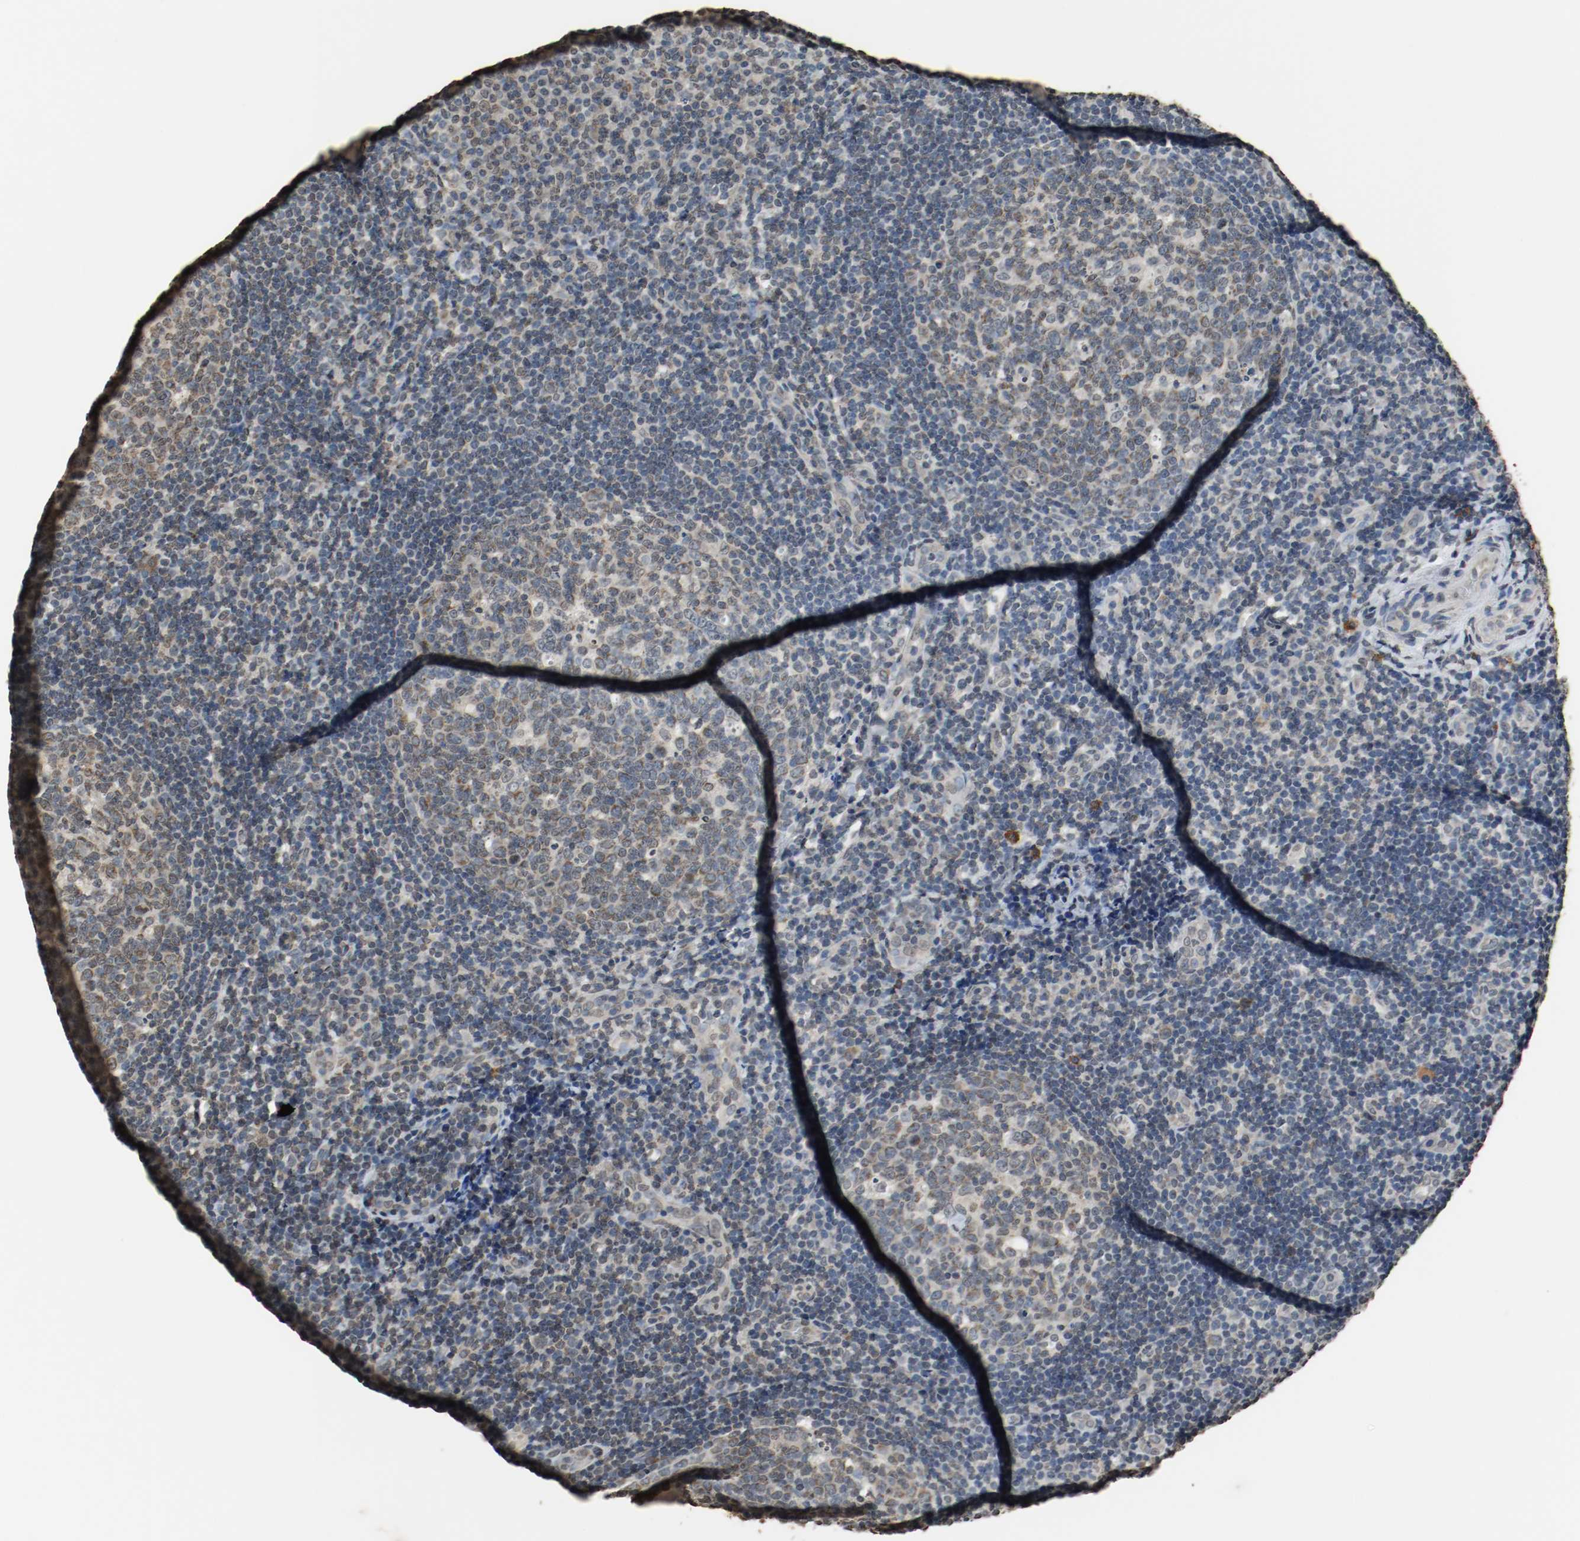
{"staining": {"intensity": "weak", "quantity": "25%-75%", "location": "cytoplasmic/membranous"}, "tissue": "tonsil", "cell_type": "Germinal center cells", "image_type": "normal", "snomed": [{"axis": "morphology", "description": "Normal tissue, NOS"}, {"axis": "topography", "description": "Tonsil"}], "caption": "Immunohistochemical staining of benign tonsil shows 25%-75% levels of weak cytoplasmic/membranous protein staining in about 25%-75% of germinal center cells.", "gene": "RTN4", "patient": {"sex": "female", "age": 40}}